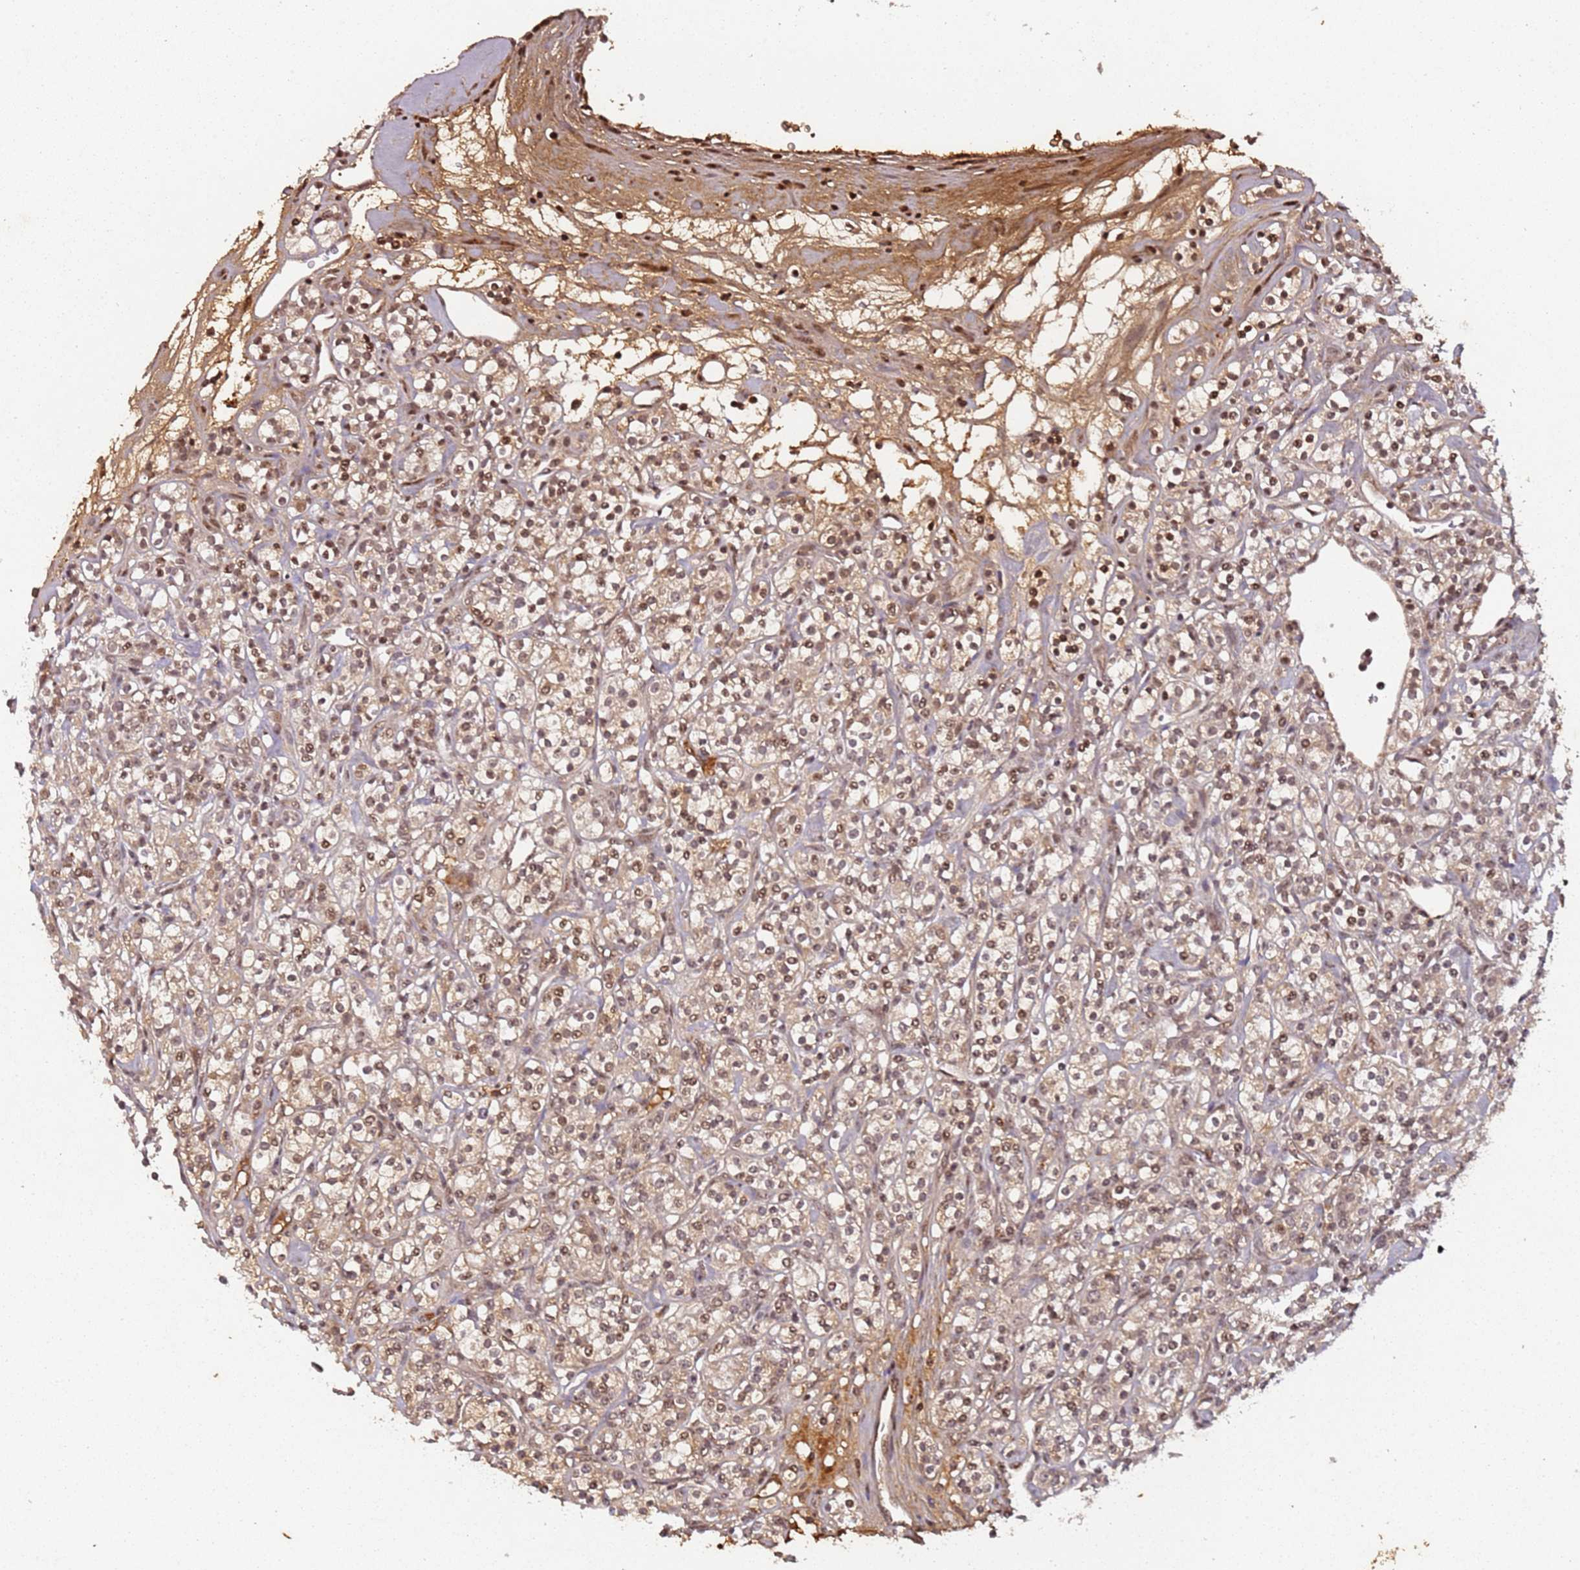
{"staining": {"intensity": "moderate", "quantity": ">75%", "location": "cytoplasmic/membranous,nuclear"}, "tissue": "renal cancer", "cell_type": "Tumor cells", "image_type": "cancer", "snomed": [{"axis": "morphology", "description": "Adenocarcinoma, NOS"}, {"axis": "topography", "description": "Kidney"}], "caption": "Human renal adenocarcinoma stained for a protein (brown) shows moderate cytoplasmic/membranous and nuclear positive positivity in about >75% of tumor cells.", "gene": "COL1A2", "patient": {"sex": "male", "age": 77}}